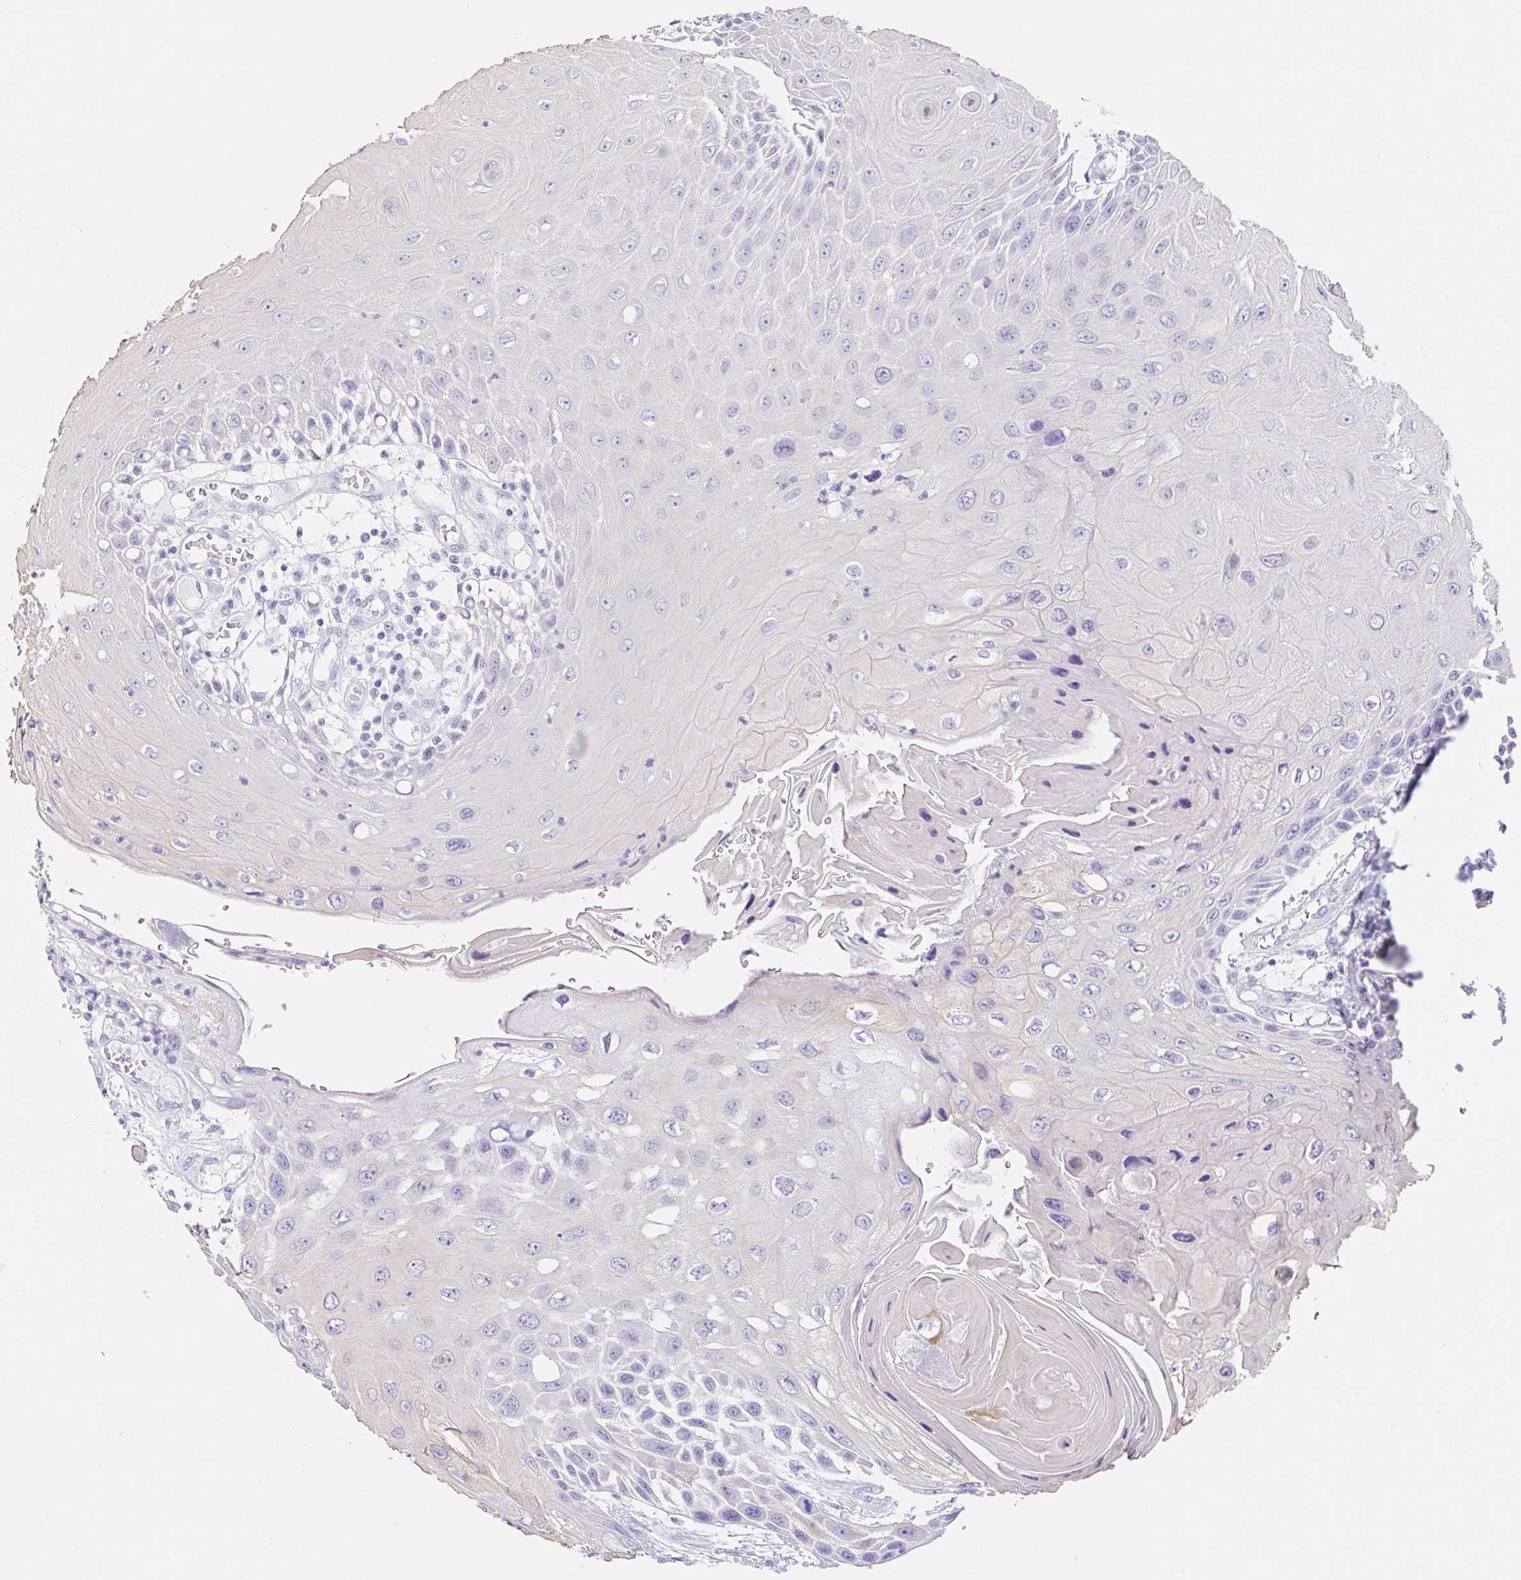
{"staining": {"intensity": "negative", "quantity": "none", "location": "none"}, "tissue": "skin cancer", "cell_type": "Tumor cells", "image_type": "cancer", "snomed": [{"axis": "morphology", "description": "Squamous cell carcinoma, NOS"}, {"axis": "topography", "description": "Skin"}, {"axis": "topography", "description": "Vulva"}], "caption": "Skin cancer (squamous cell carcinoma) was stained to show a protein in brown. There is no significant staining in tumor cells. (IHC, brightfield microscopy, high magnification).", "gene": "CLDND2", "patient": {"sex": "female", "age": 44}}